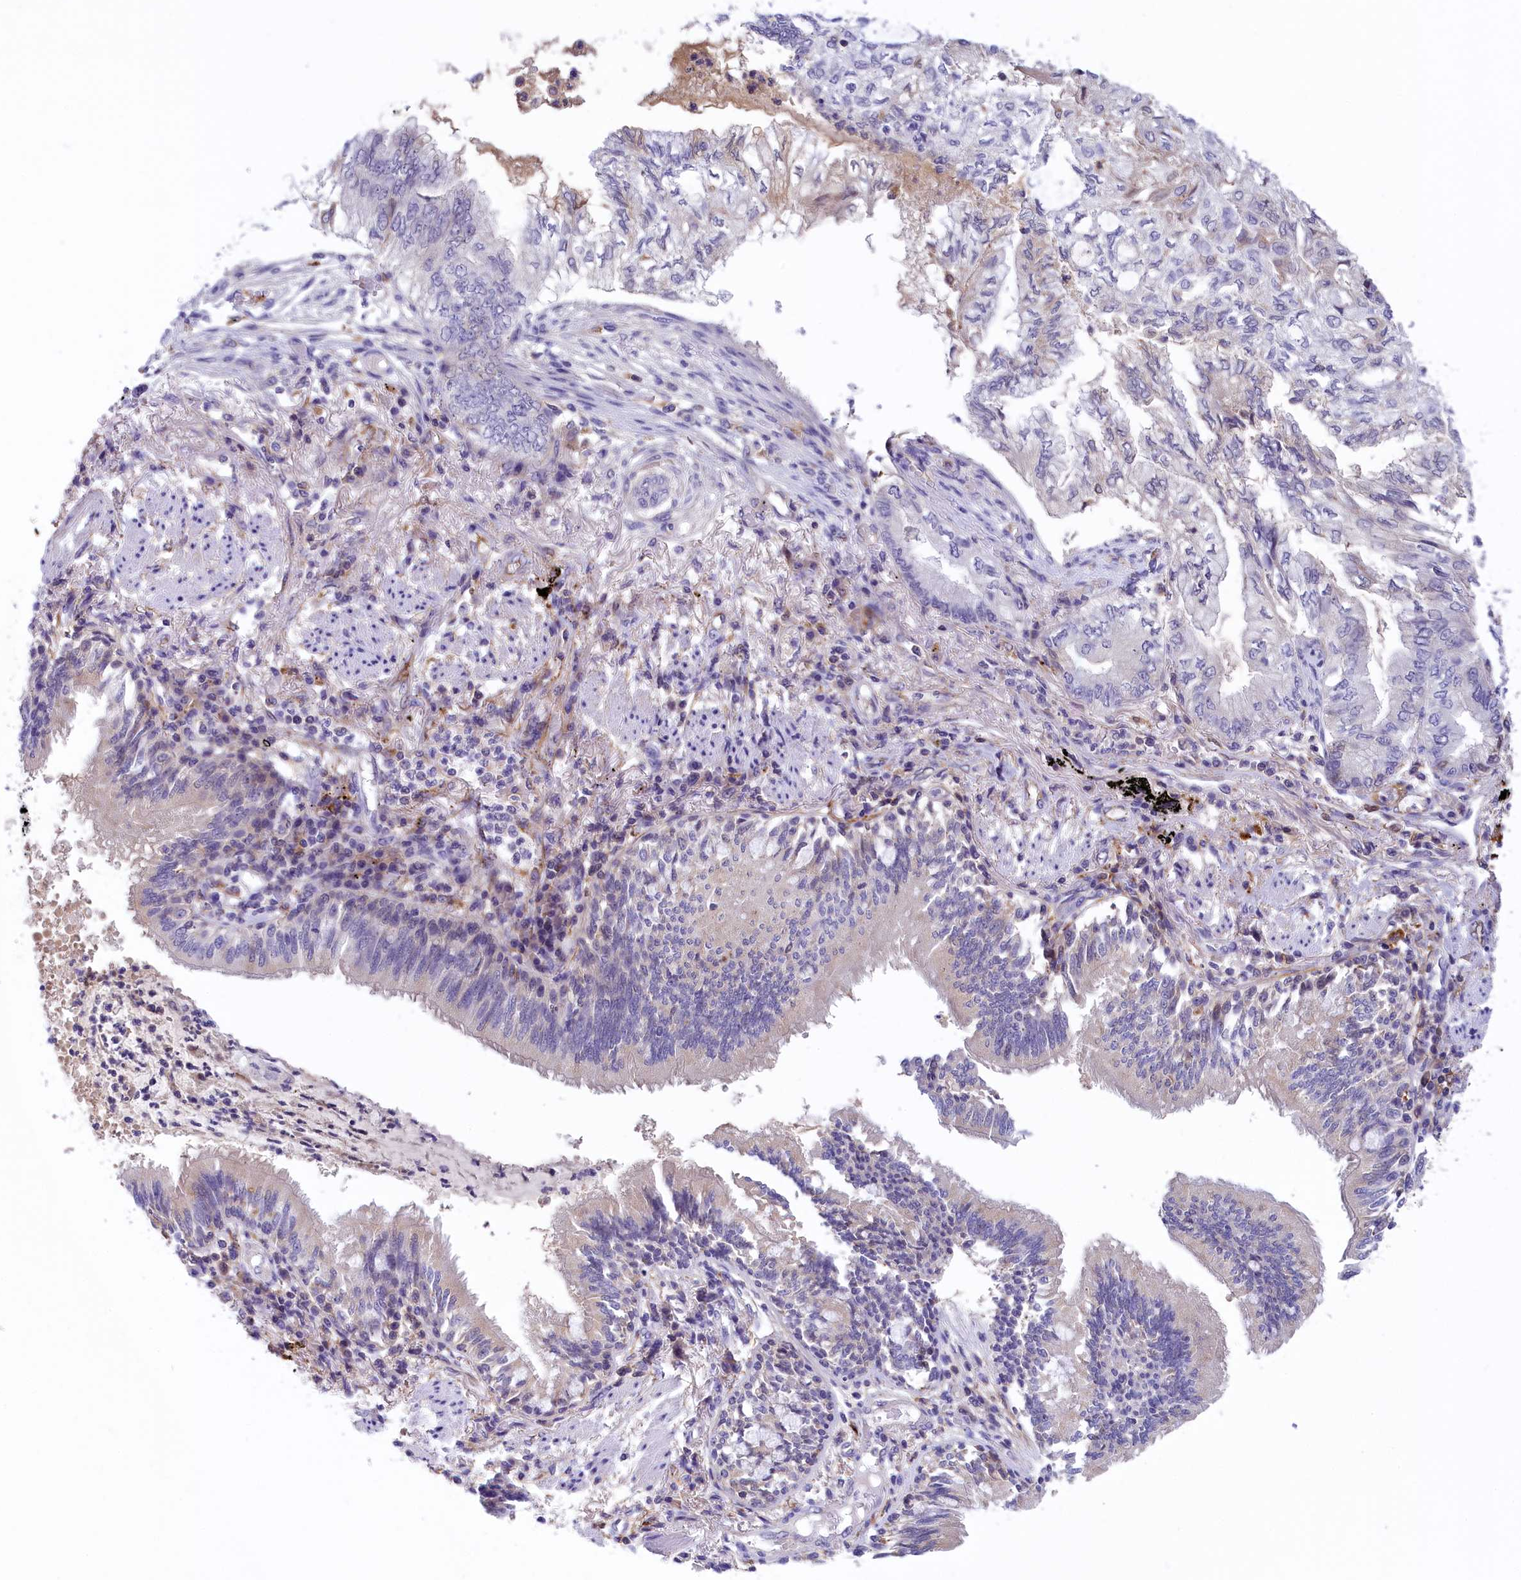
{"staining": {"intensity": "negative", "quantity": "none", "location": "none"}, "tissue": "lung cancer", "cell_type": "Tumor cells", "image_type": "cancer", "snomed": [{"axis": "morphology", "description": "Adenocarcinoma, NOS"}, {"axis": "topography", "description": "Lung"}], "caption": "The IHC photomicrograph has no significant staining in tumor cells of lung adenocarcinoma tissue.", "gene": "STYX", "patient": {"sex": "female", "age": 70}}